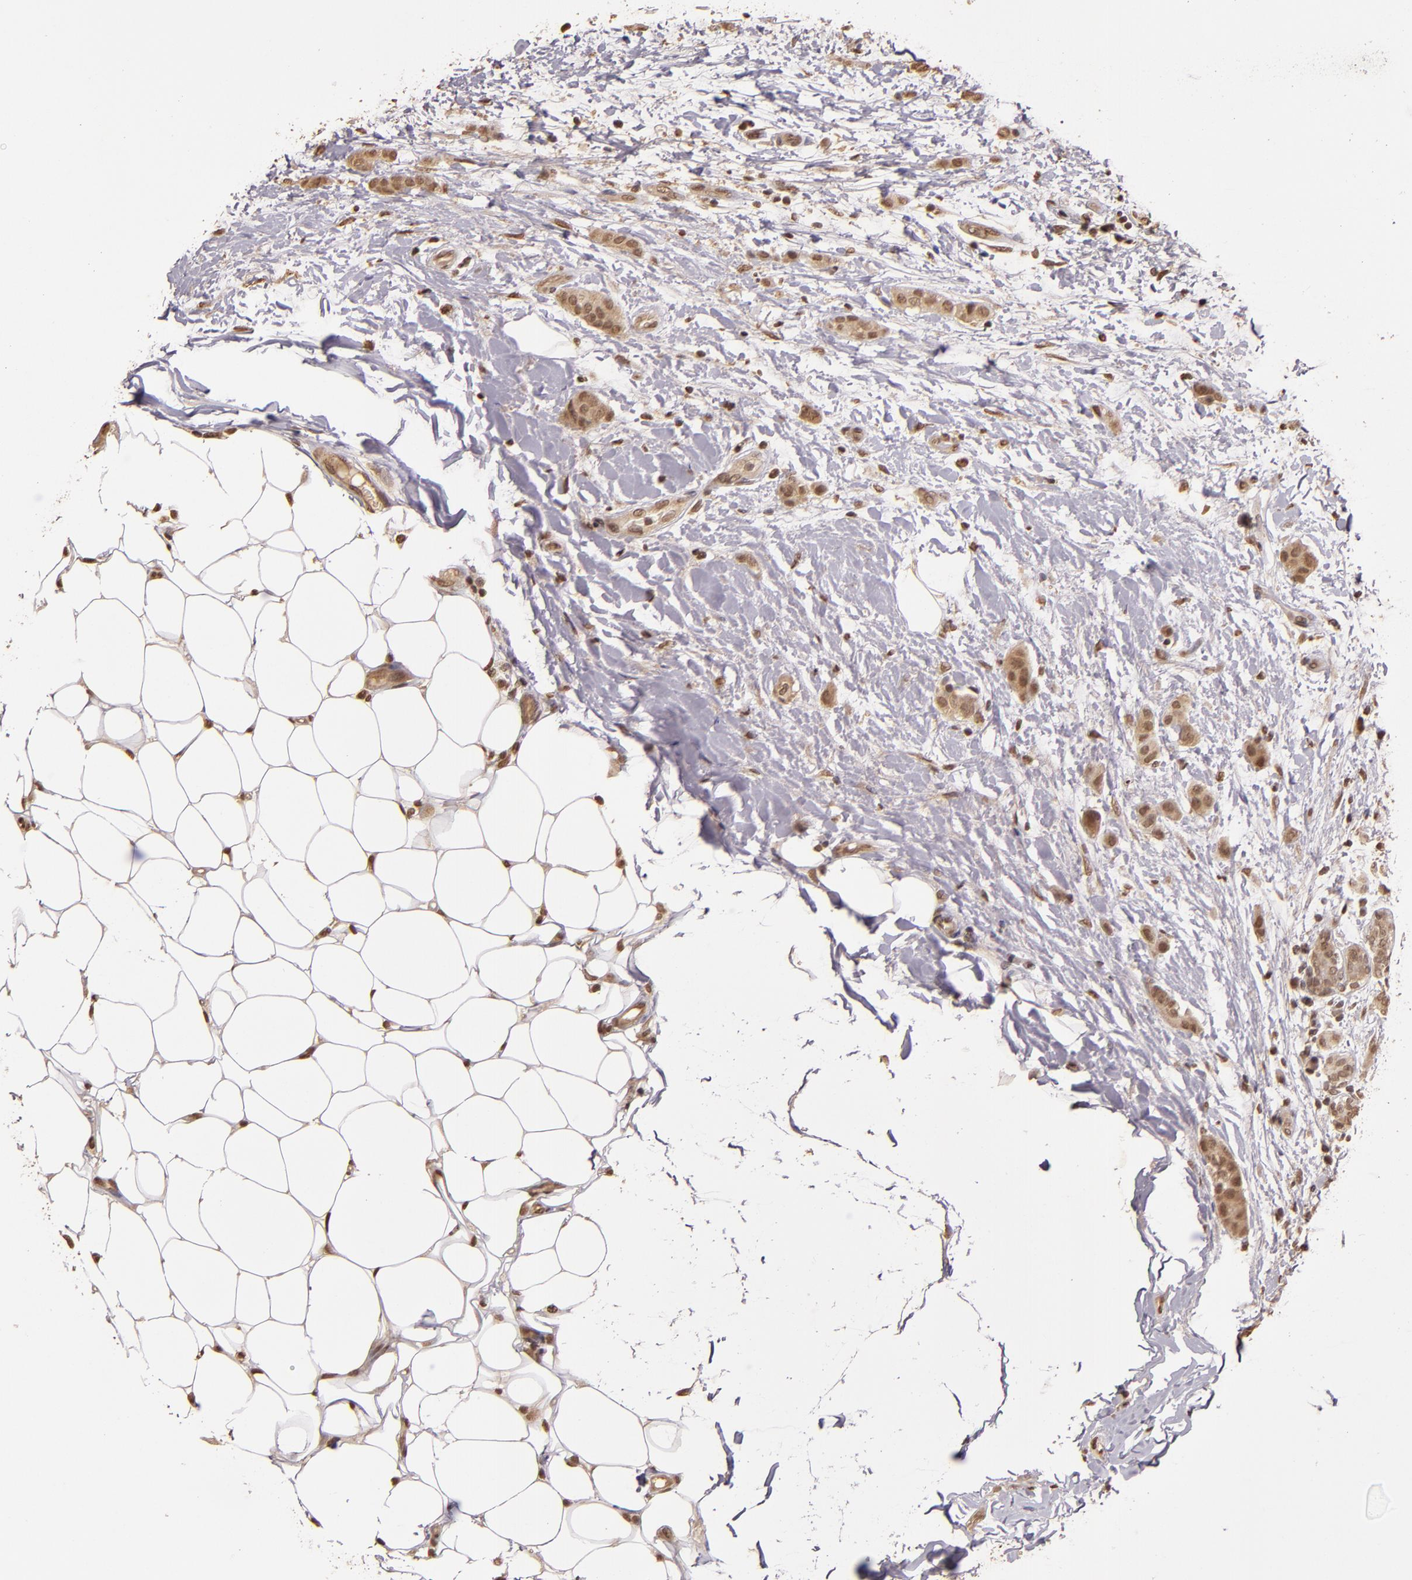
{"staining": {"intensity": "weak", "quantity": ">75%", "location": "cytoplasmic/membranous,nuclear"}, "tissue": "breast cancer", "cell_type": "Tumor cells", "image_type": "cancer", "snomed": [{"axis": "morphology", "description": "Lobular carcinoma"}, {"axis": "topography", "description": "Breast"}], "caption": "The histopathology image exhibits staining of breast cancer, revealing weak cytoplasmic/membranous and nuclear protein expression (brown color) within tumor cells. (DAB IHC with brightfield microscopy, high magnification).", "gene": "CUL1", "patient": {"sex": "female", "age": 55}}